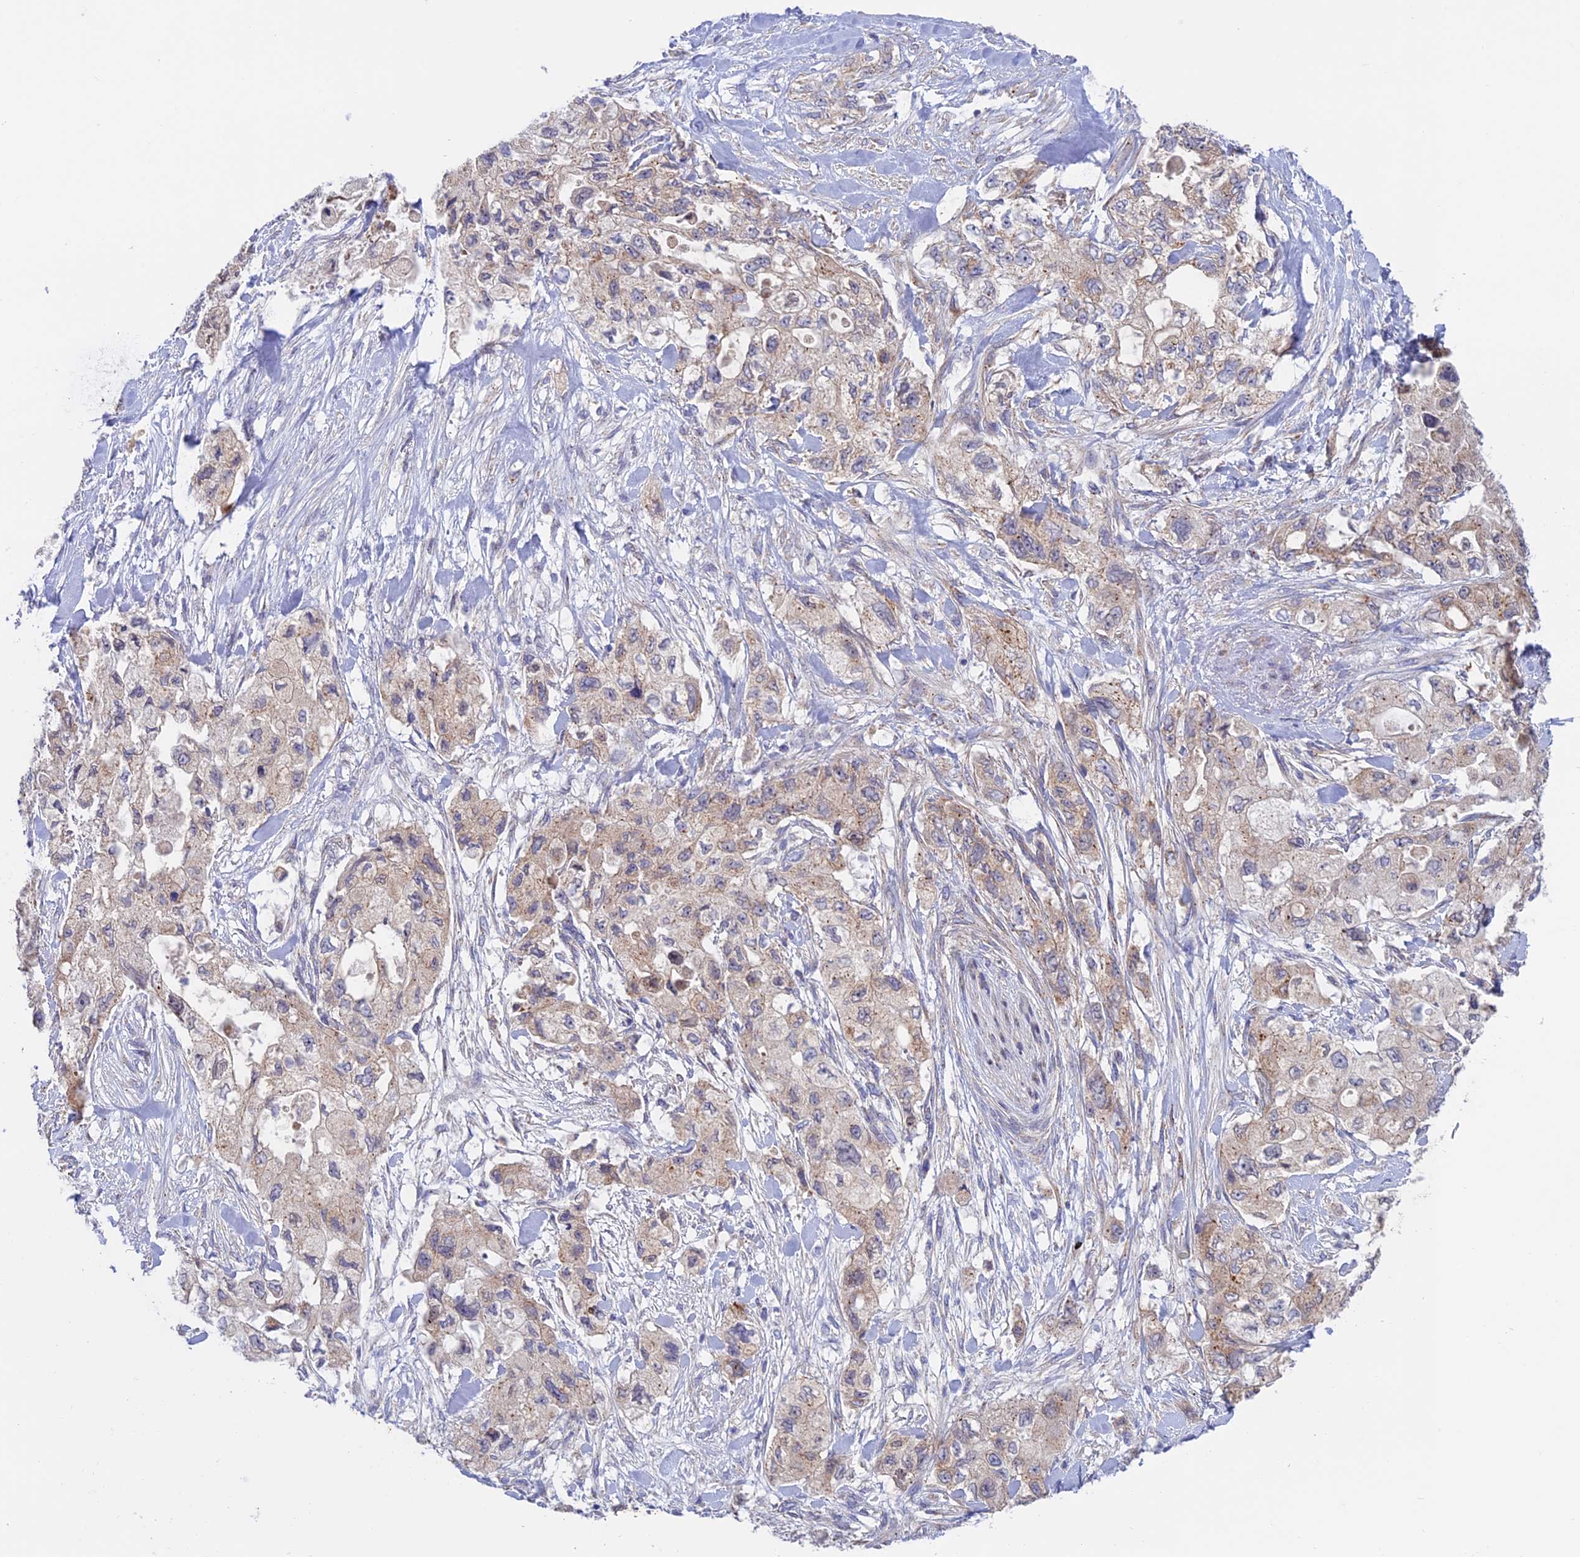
{"staining": {"intensity": "weak", "quantity": ">75%", "location": "cytoplasmic/membranous"}, "tissue": "pancreatic cancer", "cell_type": "Tumor cells", "image_type": "cancer", "snomed": [{"axis": "morphology", "description": "Adenocarcinoma, NOS"}, {"axis": "topography", "description": "Pancreas"}], "caption": "This is an image of immunohistochemistry (IHC) staining of pancreatic cancer (adenocarcinoma), which shows weak expression in the cytoplasmic/membranous of tumor cells.", "gene": "ETFDH", "patient": {"sex": "female", "age": 73}}